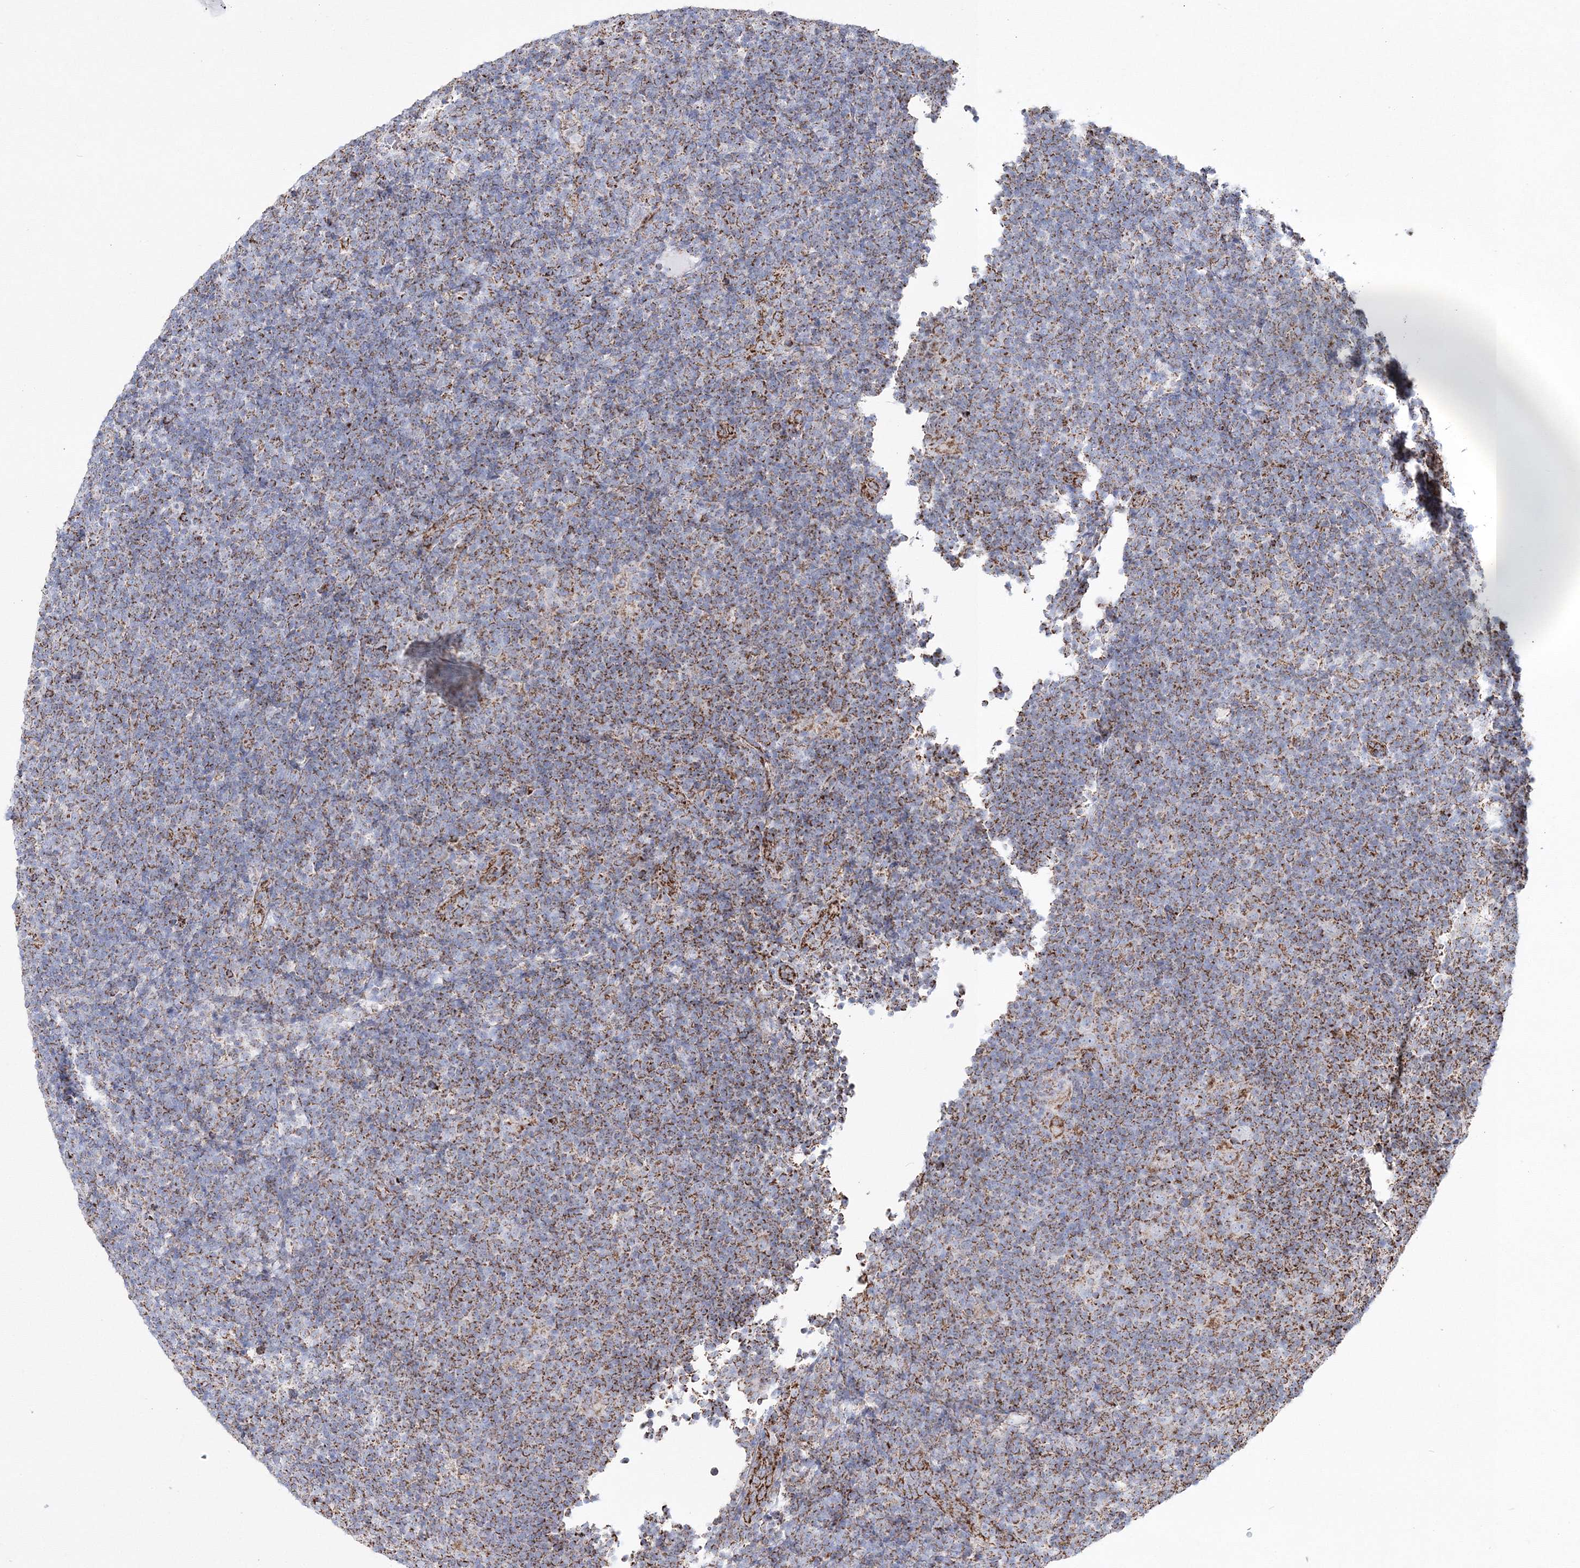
{"staining": {"intensity": "weak", "quantity": "<25%", "location": "cytoplasmic/membranous"}, "tissue": "lymphoma", "cell_type": "Tumor cells", "image_type": "cancer", "snomed": [{"axis": "morphology", "description": "Hodgkin's disease, NOS"}, {"axis": "topography", "description": "Lymph node"}], "caption": "The micrograph displays no significant staining in tumor cells of Hodgkin's disease.", "gene": "HIBCH", "patient": {"sex": "female", "age": 57}}